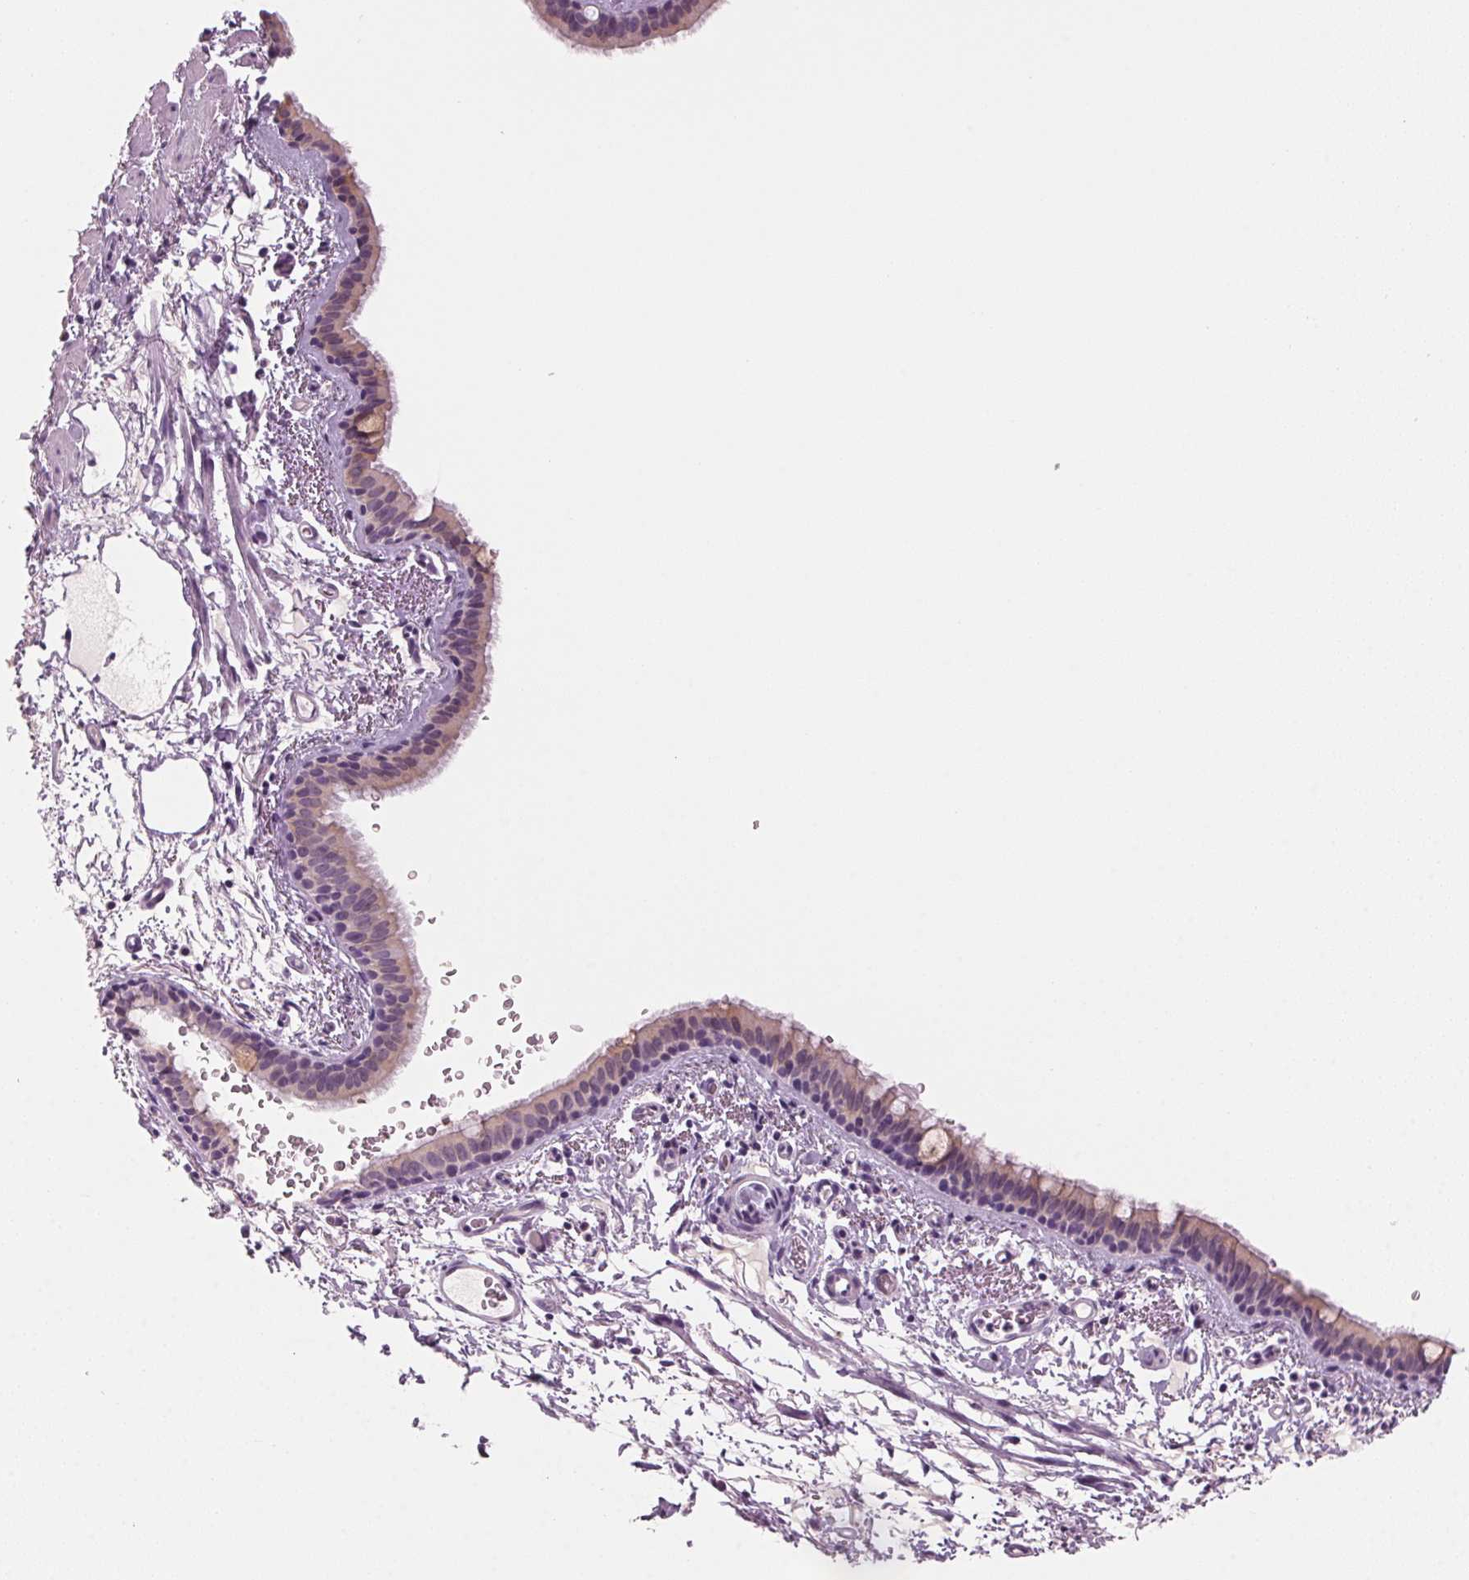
{"staining": {"intensity": "weak", "quantity": "25%-75%", "location": "cytoplasmic/membranous"}, "tissue": "bronchus", "cell_type": "Respiratory epithelial cells", "image_type": "normal", "snomed": [{"axis": "morphology", "description": "Normal tissue, NOS"}, {"axis": "topography", "description": "Bronchus"}], "caption": "Protein expression analysis of normal bronchus exhibits weak cytoplasmic/membranous positivity in approximately 25%-75% of respiratory epithelial cells. (DAB (3,3'-diaminobenzidine) = brown stain, brightfield microscopy at high magnification).", "gene": "ADAM20", "patient": {"sex": "female", "age": 61}}